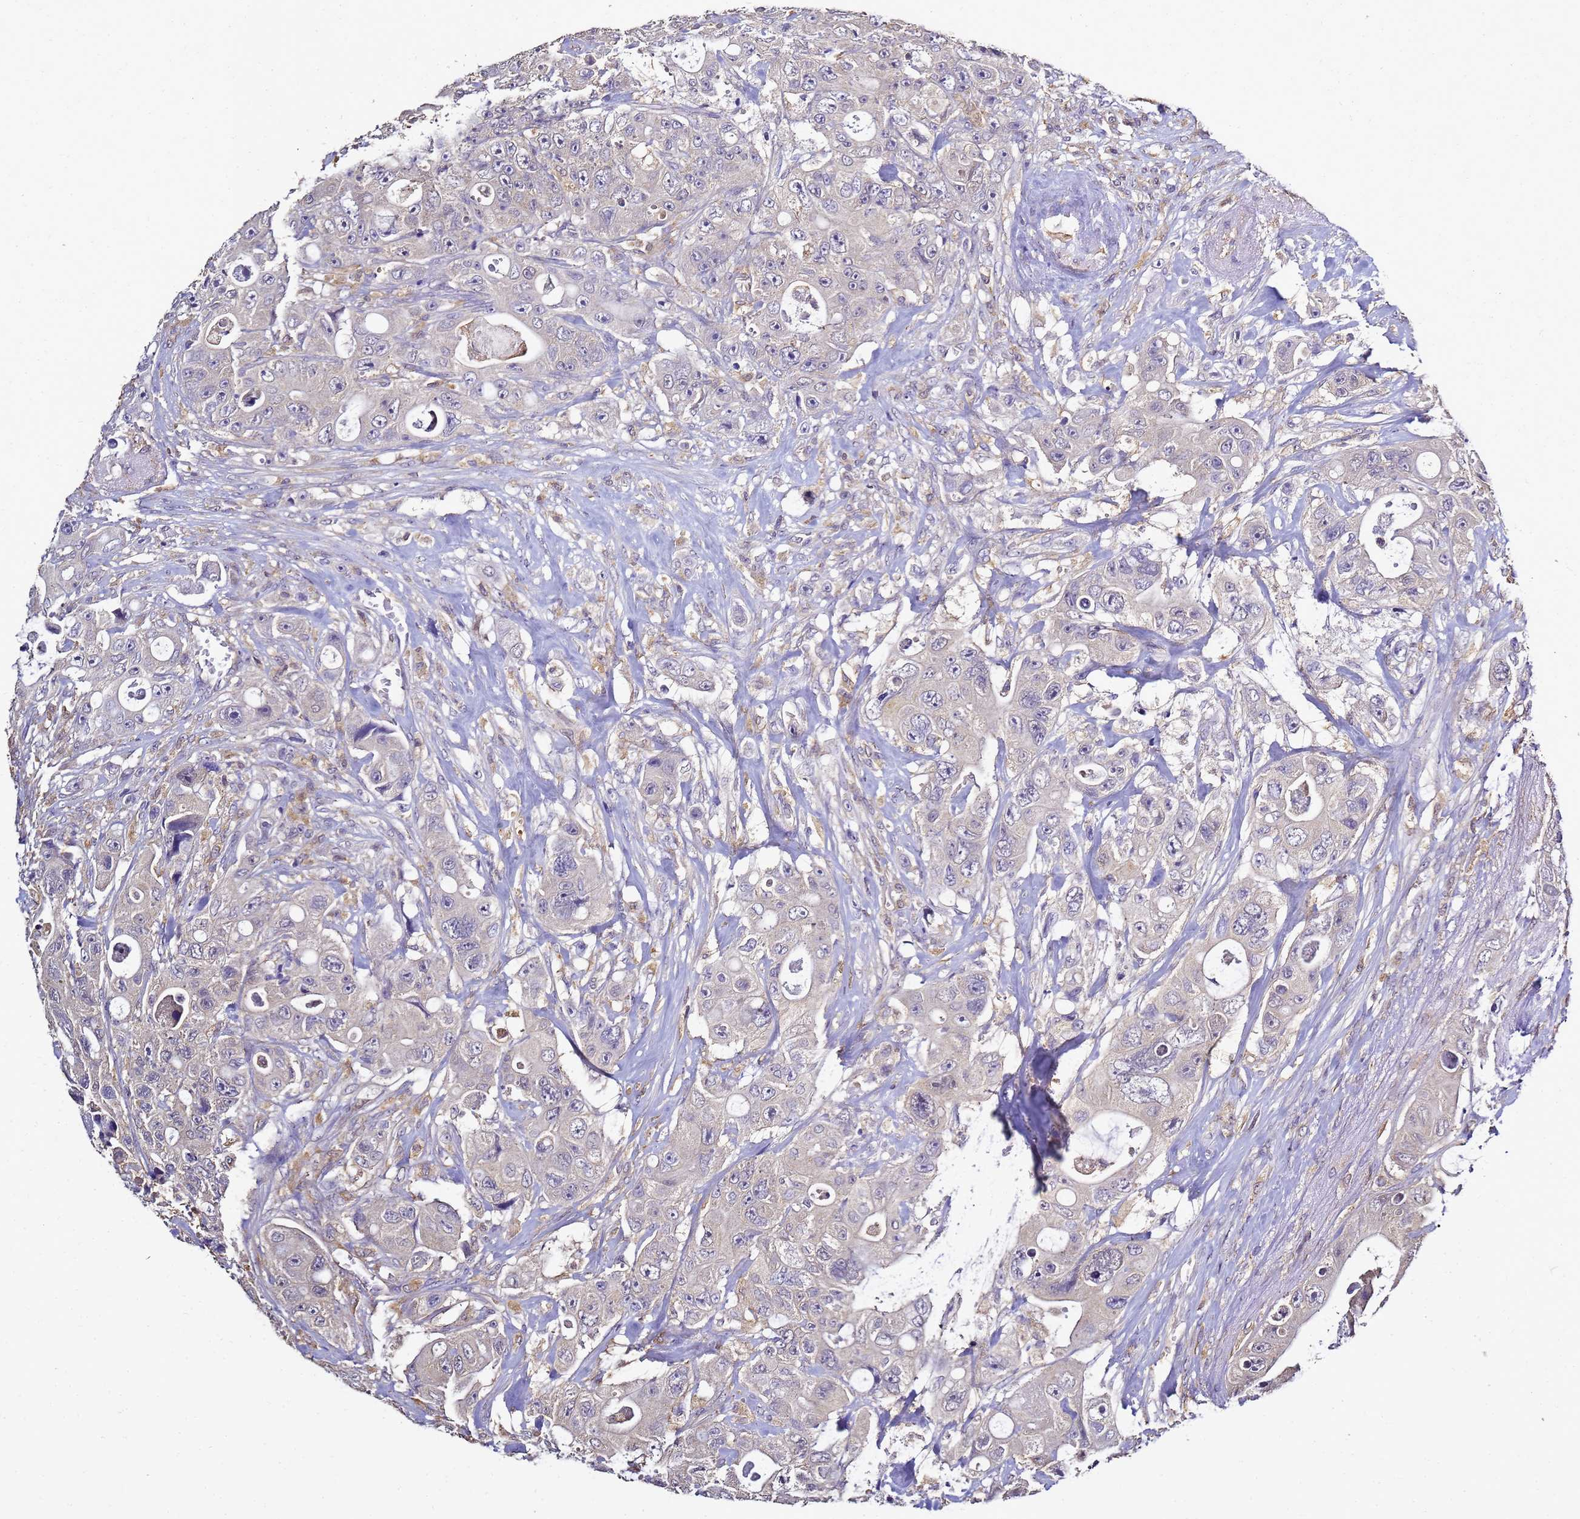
{"staining": {"intensity": "negative", "quantity": "none", "location": "none"}, "tissue": "colorectal cancer", "cell_type": "Tumor cells", "image_type": "cancer", "snomed": [{"axis": "morphology", "description": "Adenocarcinoma, NOS"}, {"axis": "topography", "description": "Colon"}], "caption": "Immunohistochemistry micrograph of neoplastic tissue: colorectal cancer (adenocarcinoma) stained with DAB (3,3'-diaminobenzidine) shows no significant protein staining in tumor cells.", "gene": "ENOPH1", "patient": {"sex": "female", "age": 46}}